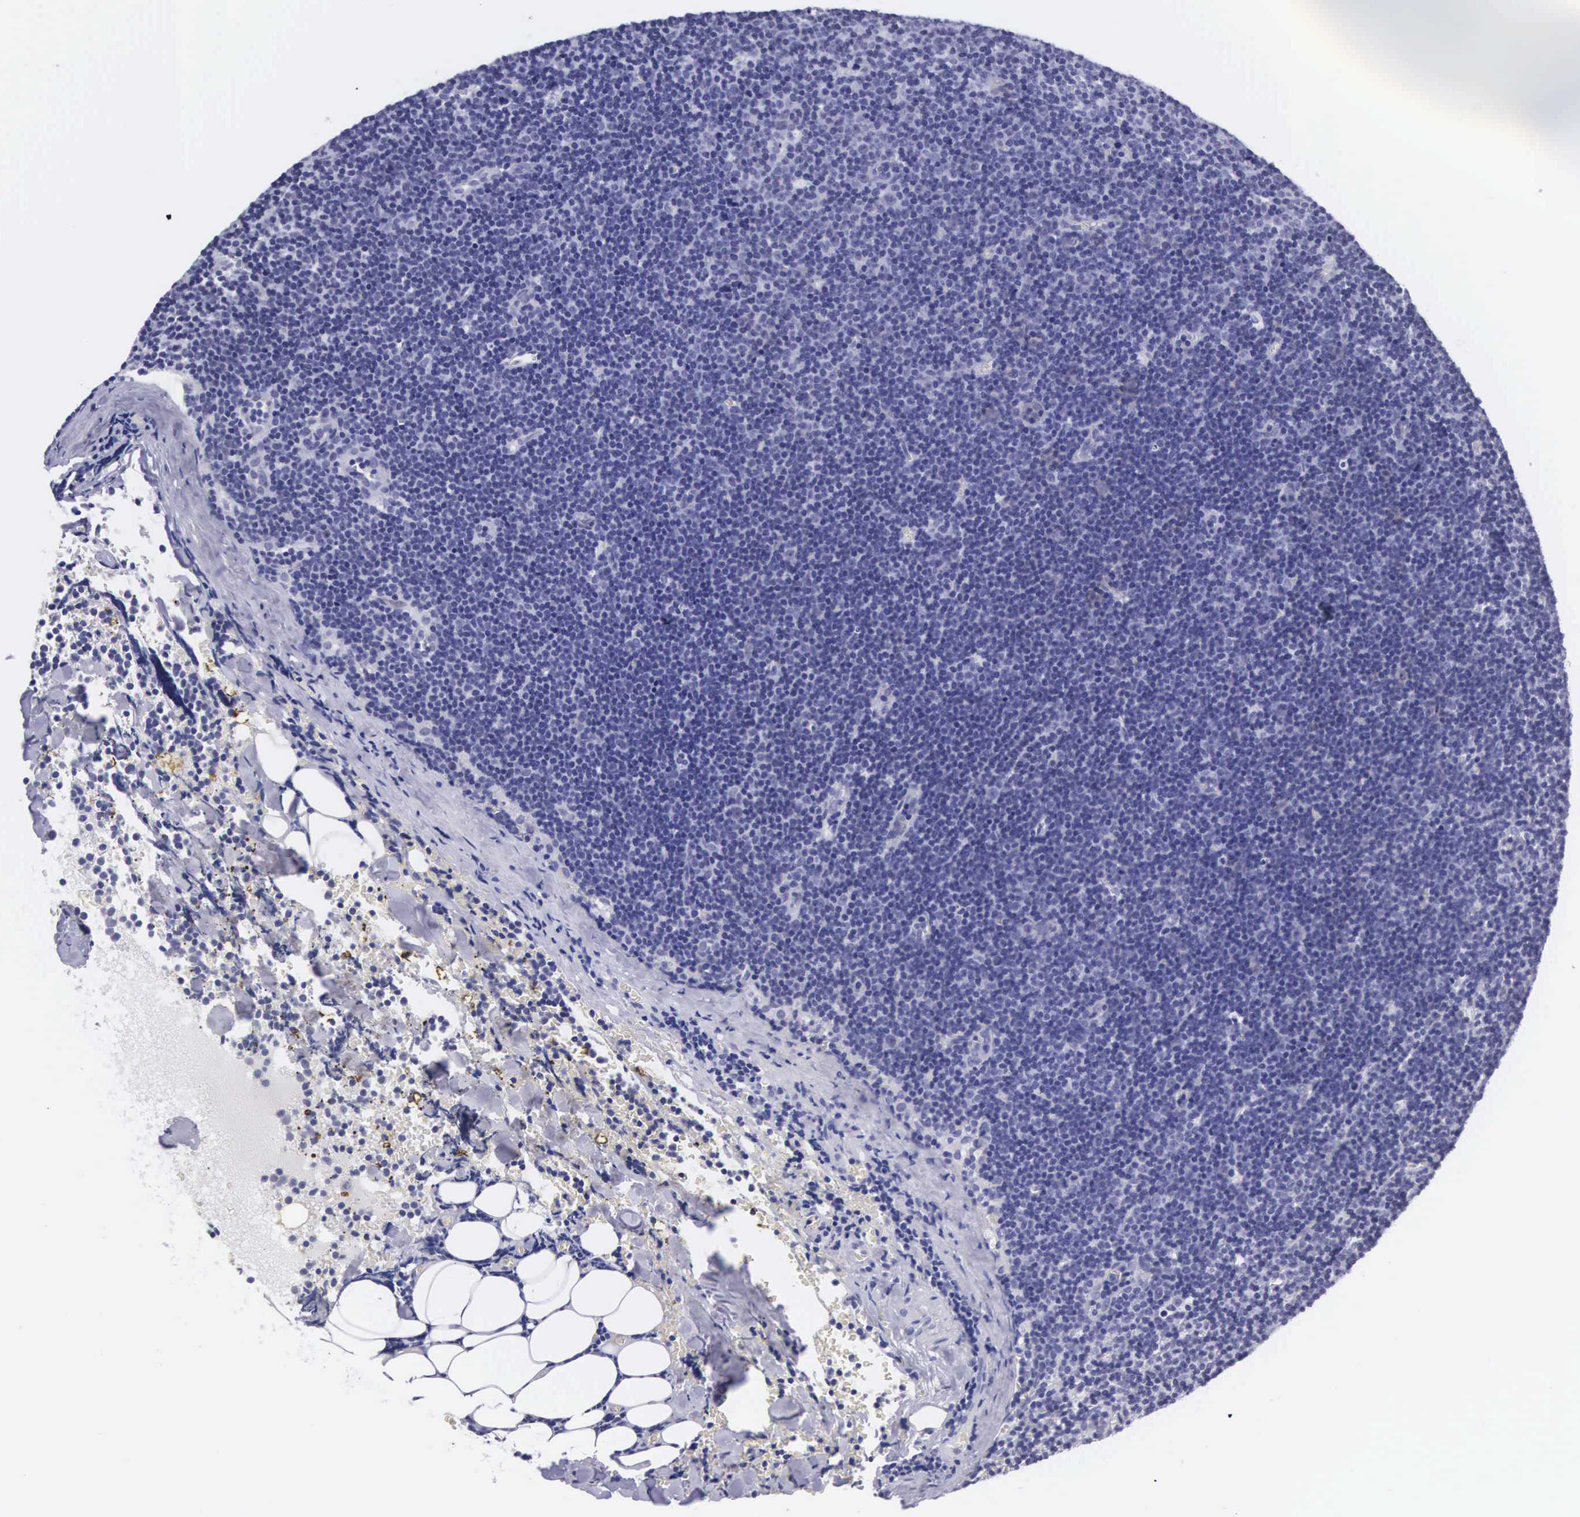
{"staining": {"intensity": "negative", "quantity": "none", "location": "none"}, "tissue": "lymphoma", "cell_type": "Tumor cells", "image_type": "cancer", "snomed": [{"axis": "morphology", "description": "Malignant lymphoma, non-Hodgkin's type, Low grade"}, {"axis": "topography", "description": "Lymph node"}], "caption": "A micrograph of lymphoma stained for a protein reveals no brown staining in tumor cells. The staining is performed using DAB brown chromogen with nuclei counter-stained in using hematoxylin.", "gene": "SOX11", "patient": {"sex": "male", "age": 57}}